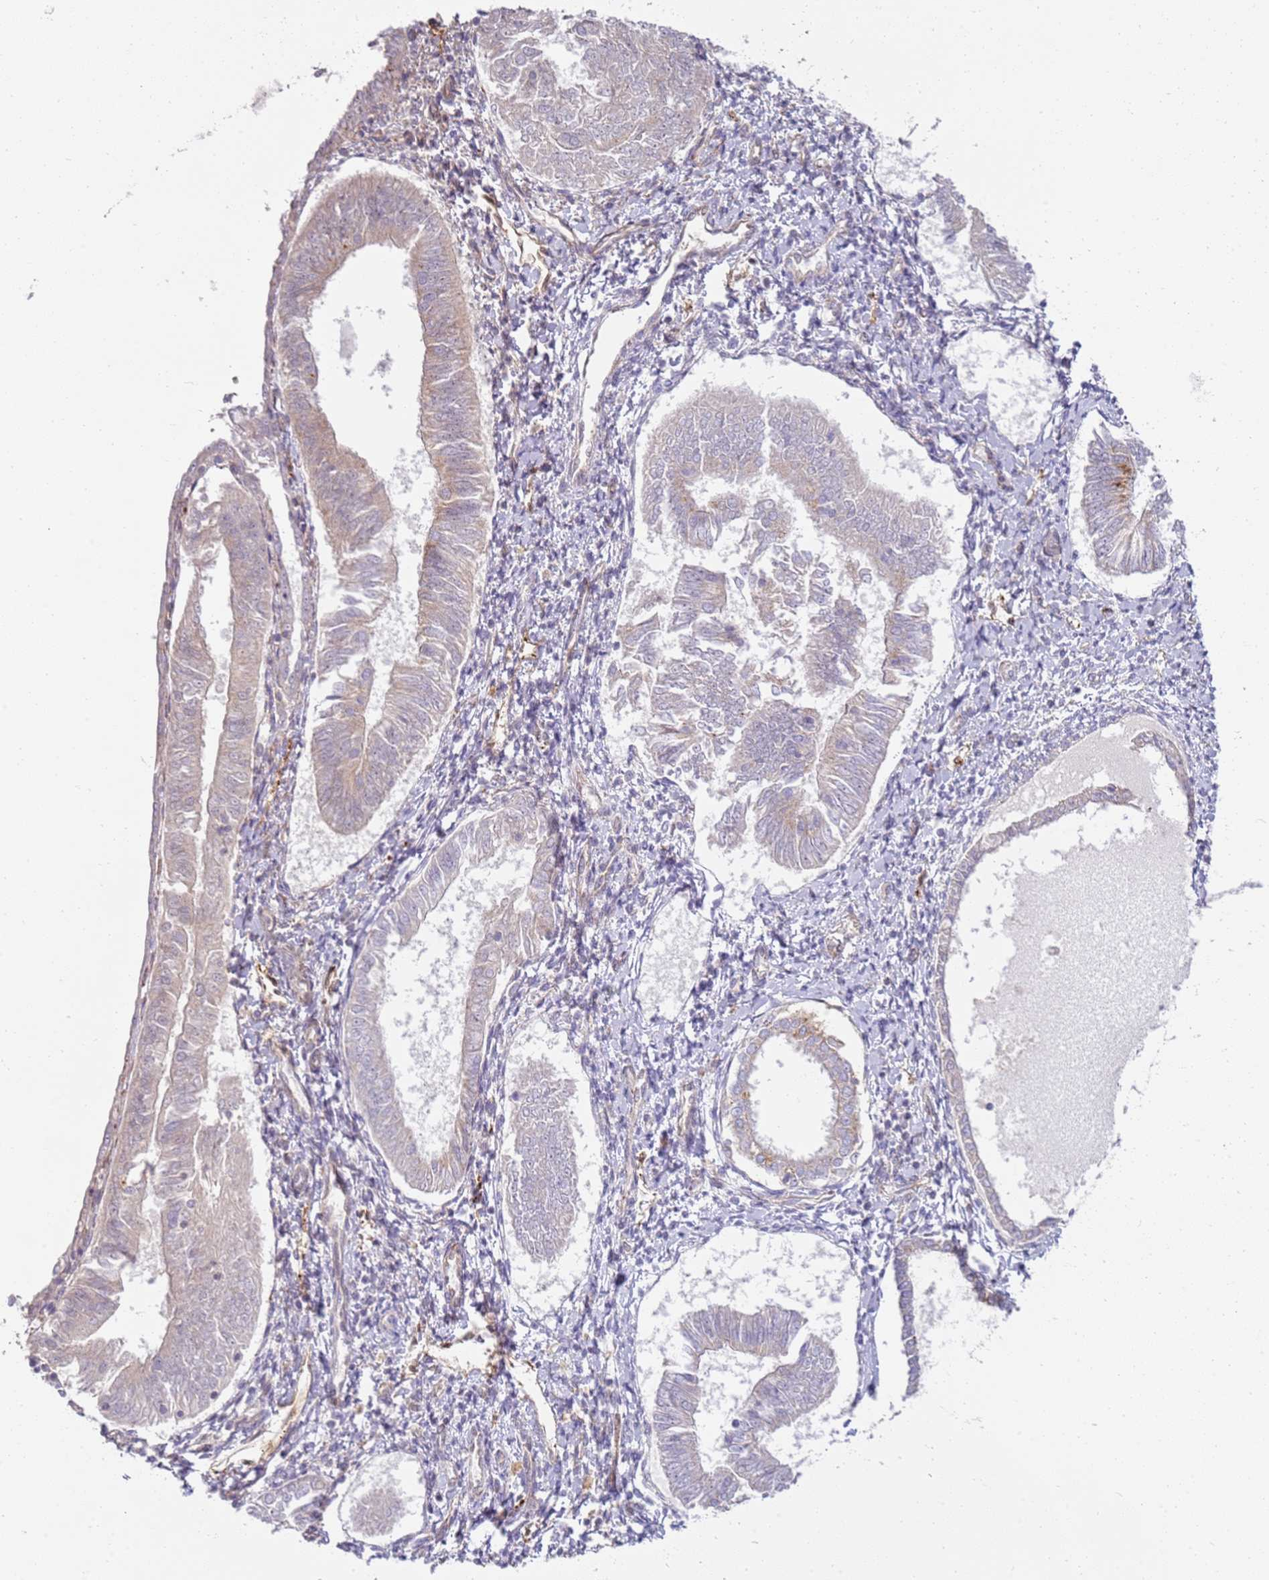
{"staining": {"intensity": "weak", "quantity": "<25%", "location": "cytoplasmic/membranous"}, "tissue": "endometrial cancer", "cell_type": "Tumor cells", "image_type": "cancer", "snomed": [{"axis": "morphology", "description": "Adenocarcinoma, NOS"}, {"axis": "topography", "description": "Endometrium"}], "caption": "Immunohistochemistry photomicrograph of neoplastic tissue: human endometrial cancer (adenocarcinoma) stained with DAB (3,3'-diaminobenzidine) exhibits no significant protein expression in tumor cells.", "gene": "GRAP", "patient": {"sex": "female", "age": 58}}